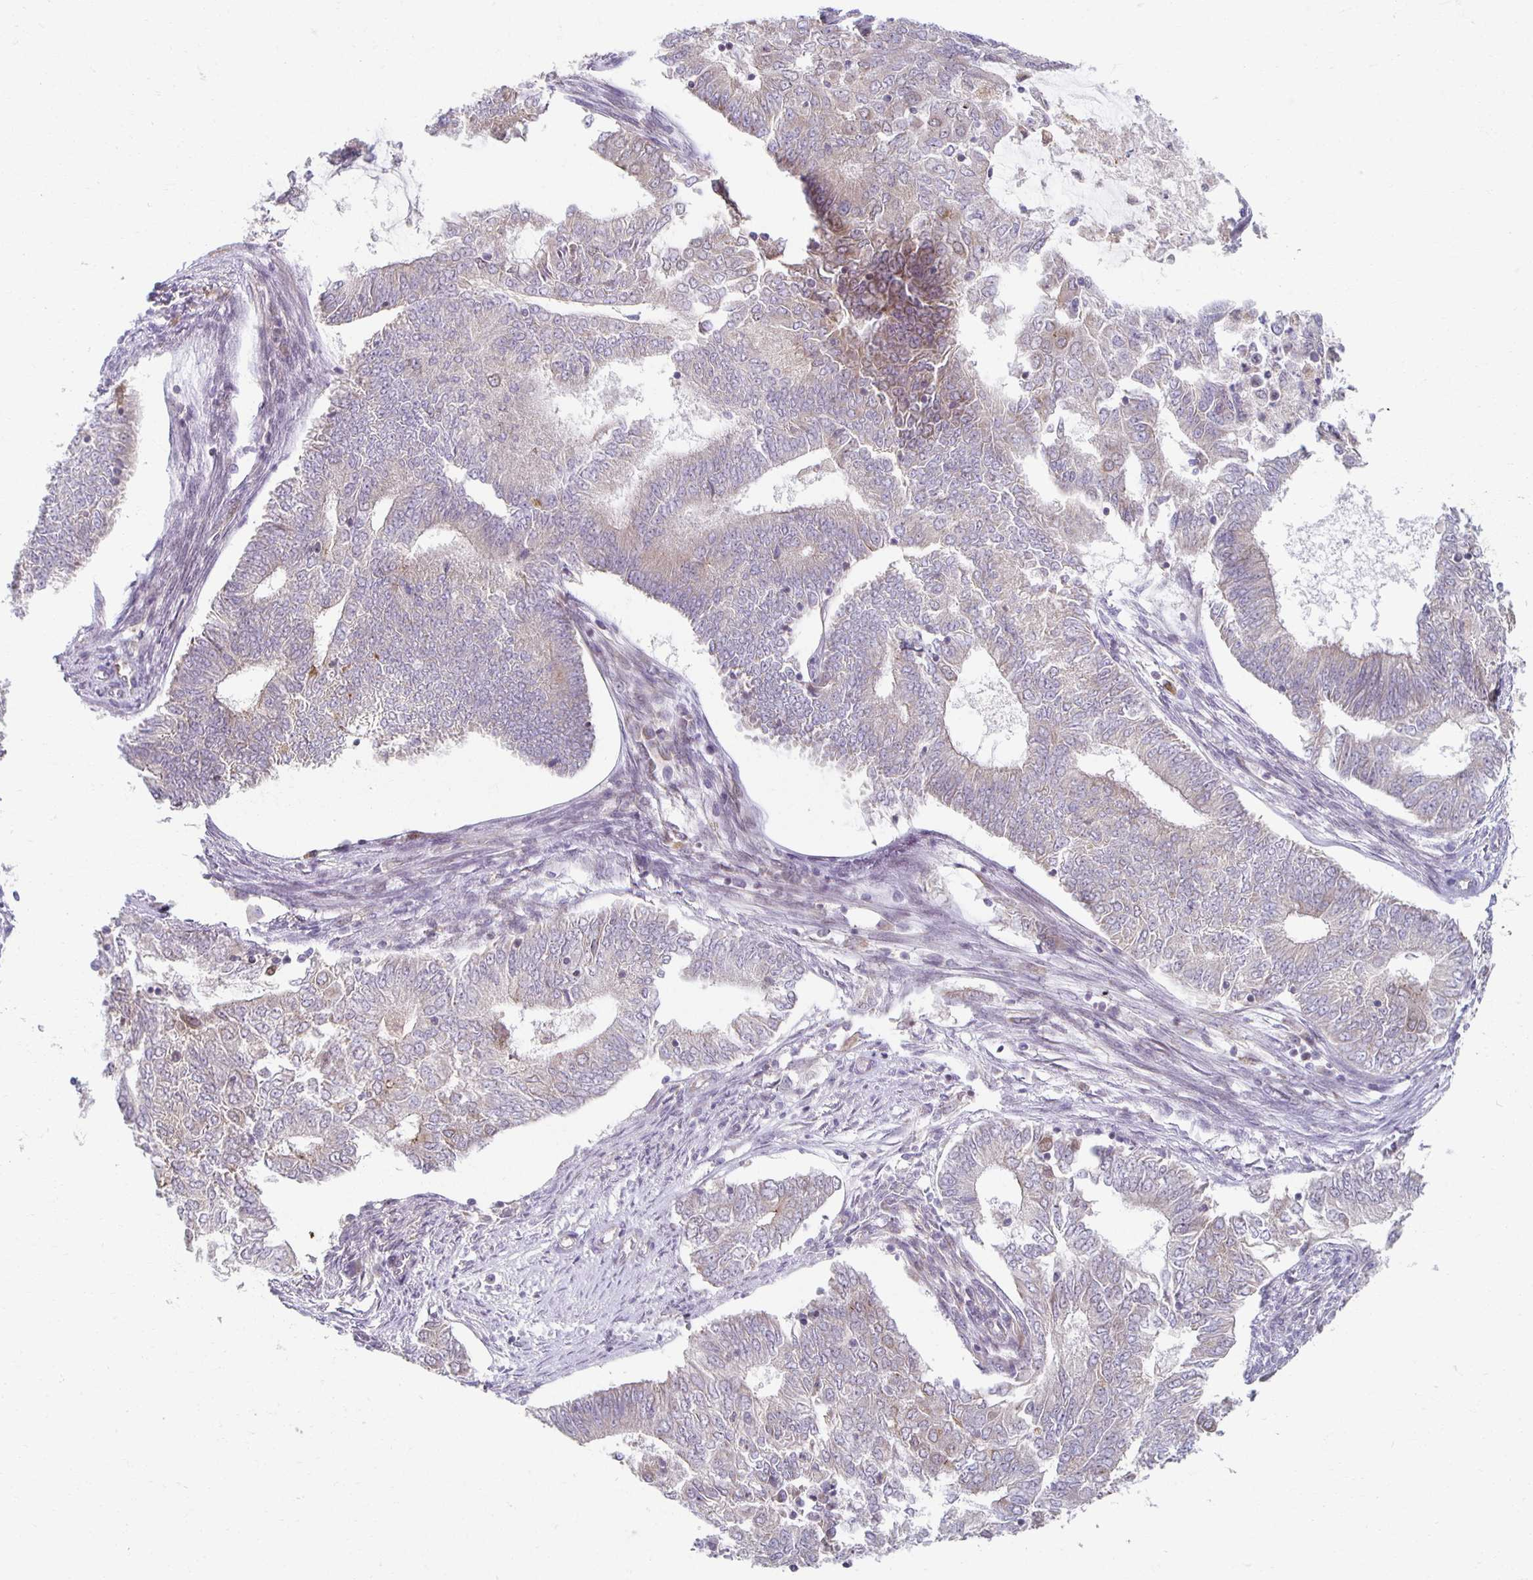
{"staining": {"intensity": "negative", "quantity": "none", "location": "none"}, "tissue": "endometrial cancer", "cell_type": "Tumor cells", "image_type": "cancer", "snomed": [{"axis": "morphology", "description": "Adenocarcinoma, NOS"}, {"axis": "topography", "description": "Endometrium"}], "caption": "Tumor cells are negative for protein expression in human adenocarcinoma (endometrial). (DAB IHC visualized using brightfield microscopy, high magnification).", "gene": "HCFC1R1", "patient": {"sex": "female", "age": 62}}